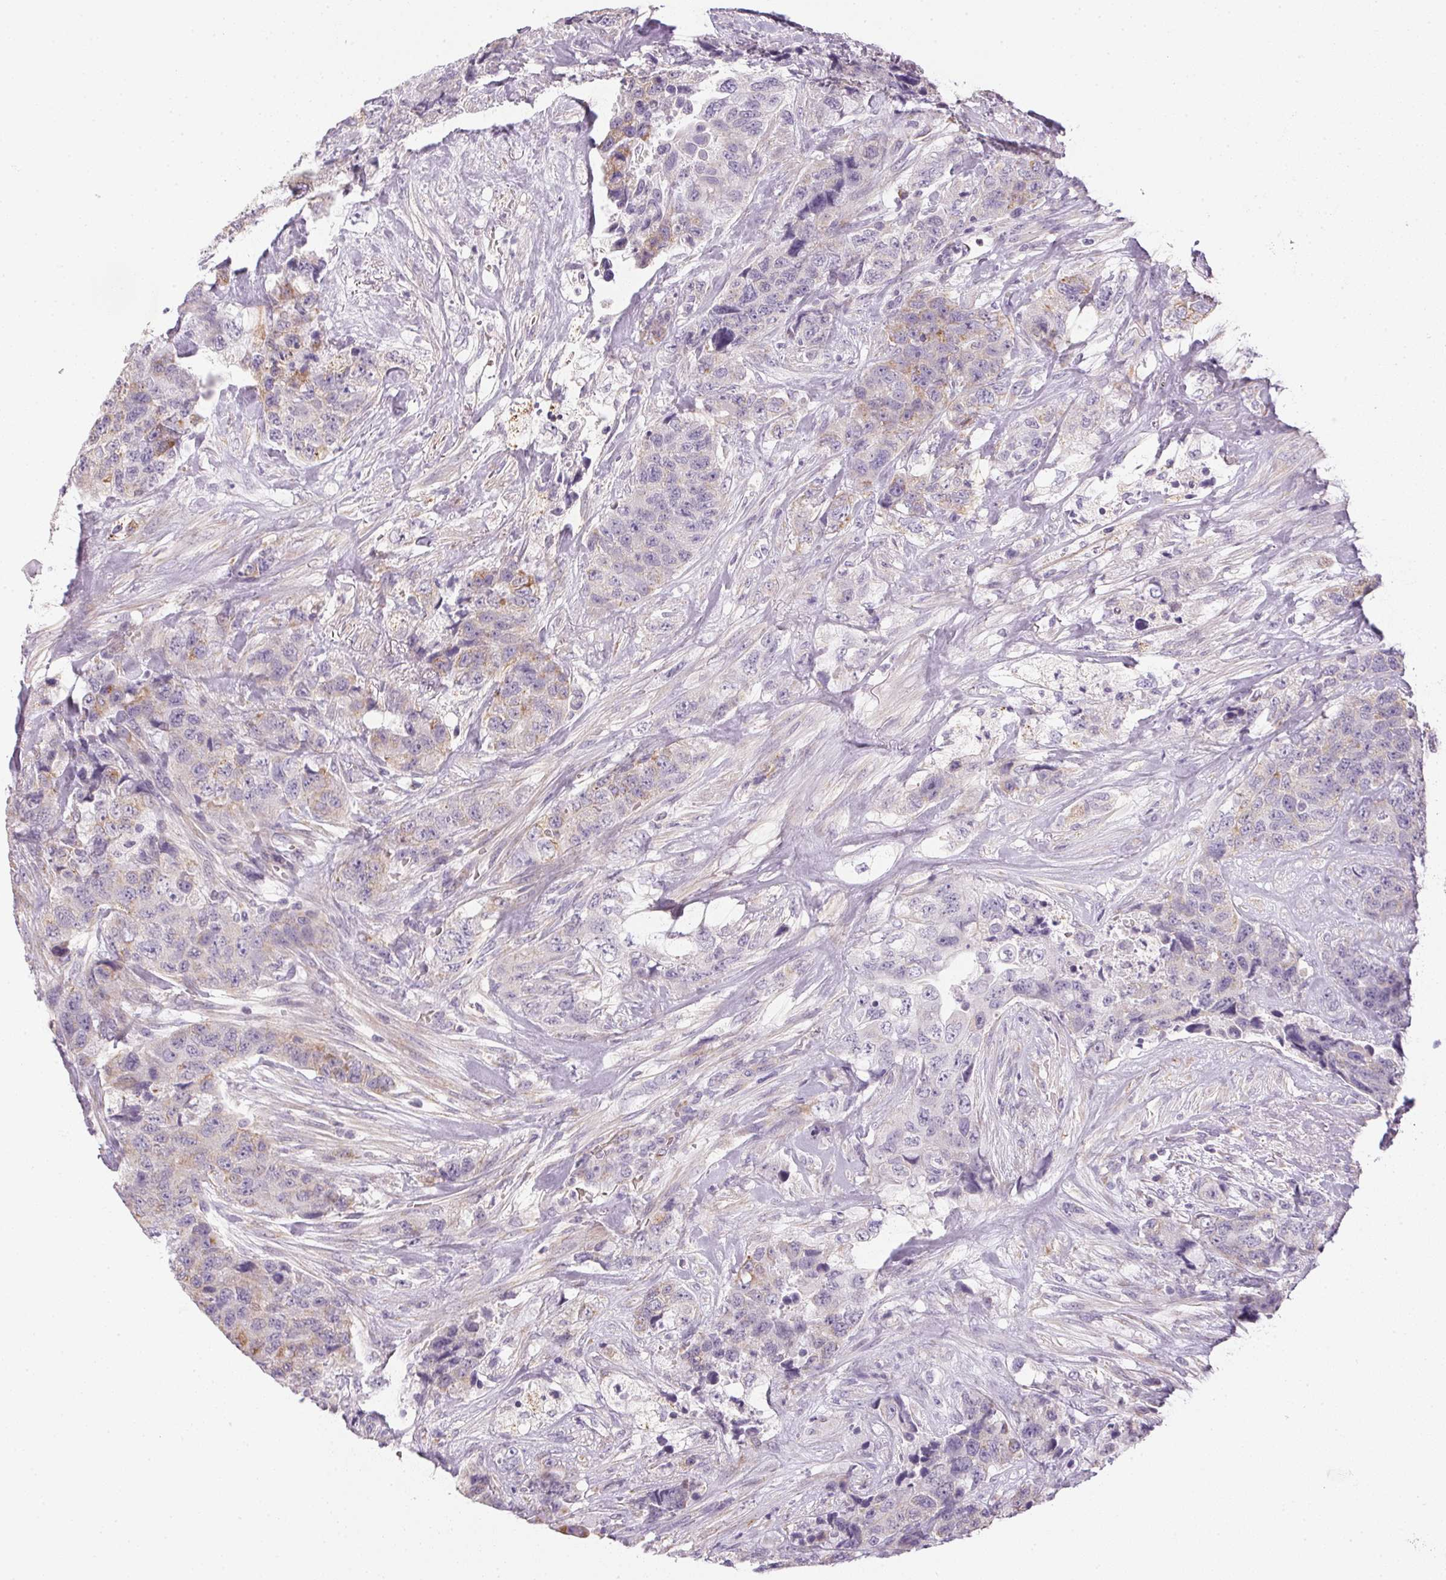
{"staining": {"intensity": "weak", "quantity": "<25%", "location": "cytoplasmic/membranous"}, "tissue": "urothelial cancer", "cell_type": "Tumor cells", "image_type": "cancer", "snomed": [{"axis": "morphology", "description": "Urothelial carcinoma, High grade"}, {"axis": "topography", "description": "Urinary bladder"}], "caption": "There is no significant staining in tumor cells of urothelial carcinoma (high-grade).", "gene": "SMYD1", "patient": {"sex": "female", "age": 78}}